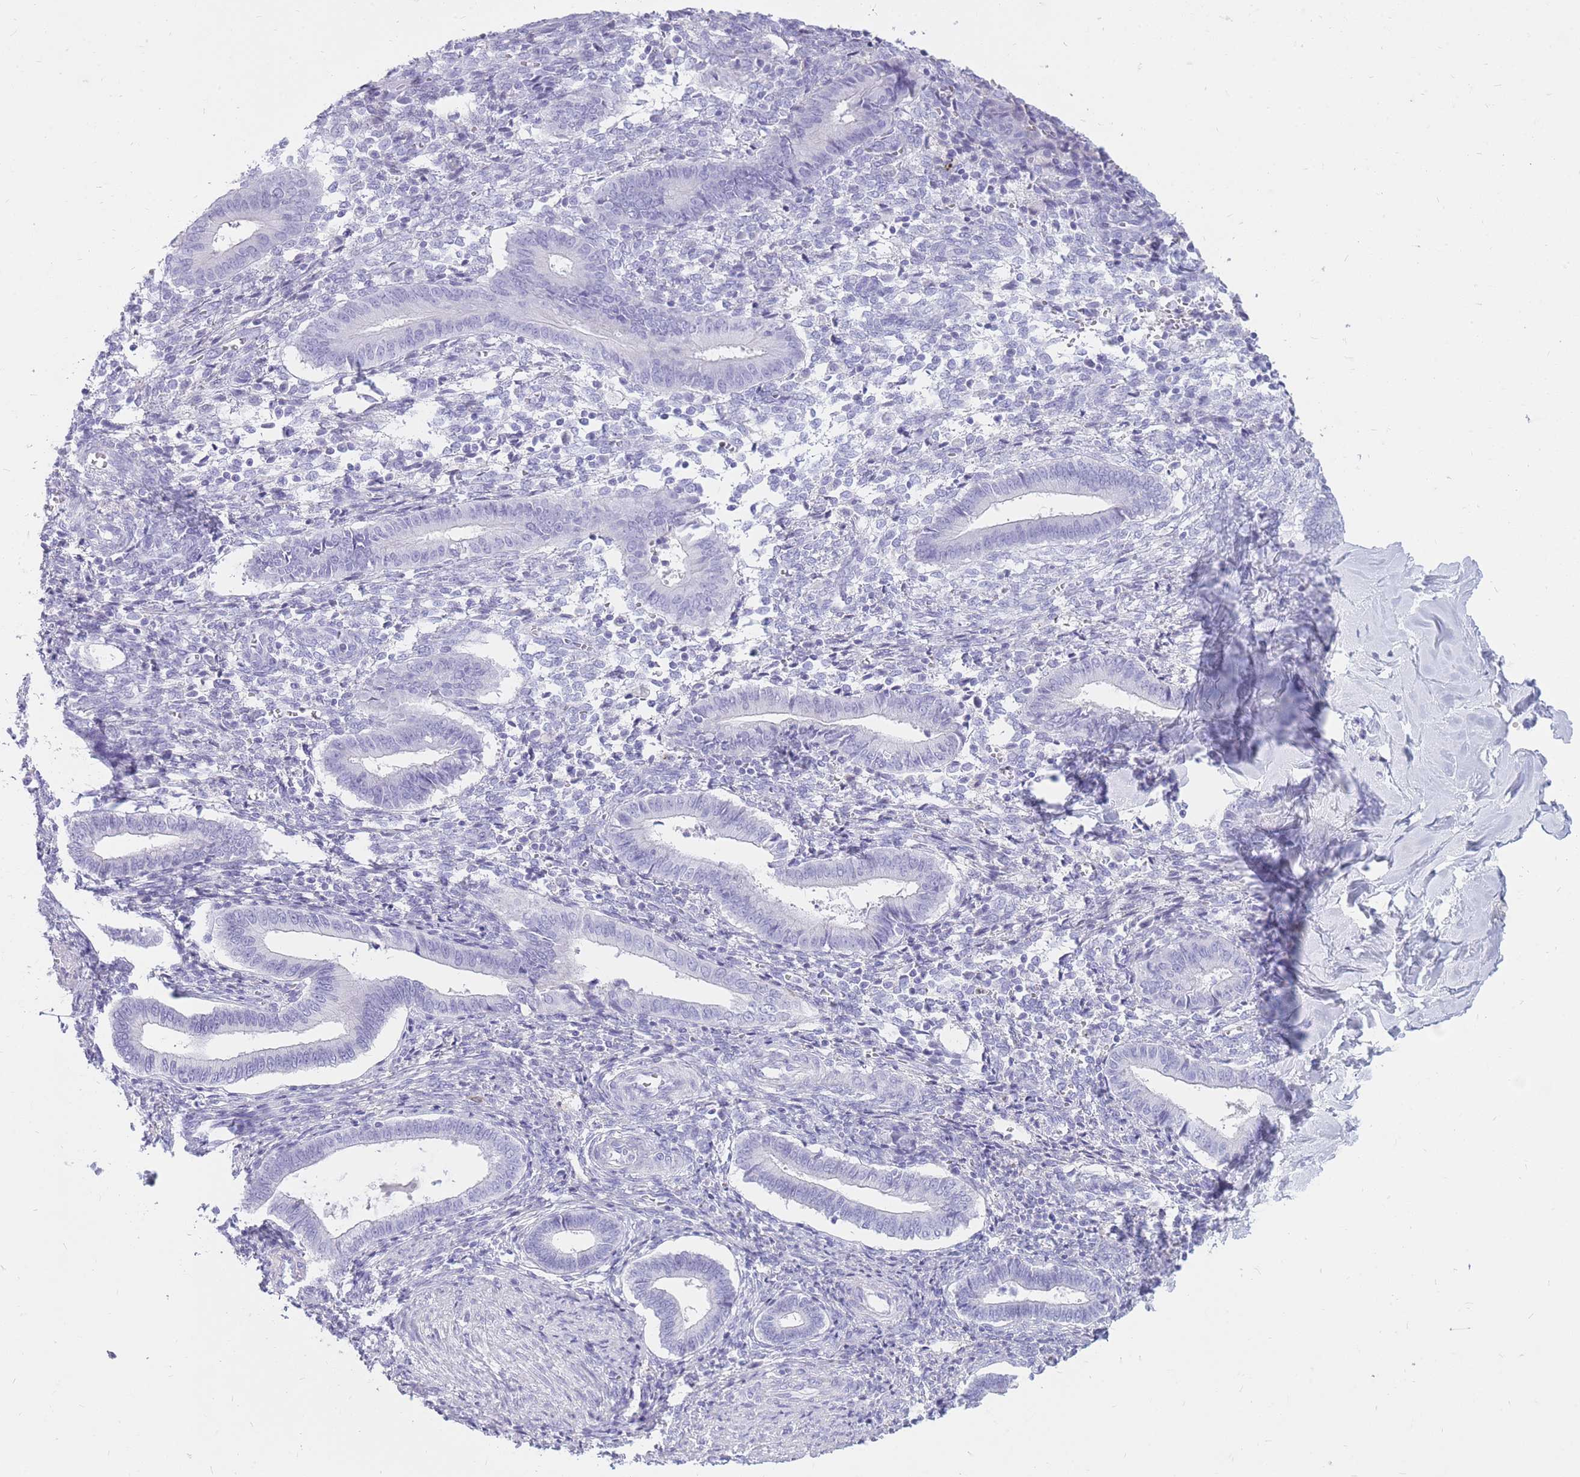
{"staining": {"intensity": "negative", "quantity": "none", "location": "none"}, "tissue": "endometrium", "cell_type": "Cells in endometrial stroma", "image_type": "normal", "snomed": [{"axis": "morphology", "description": "Normal tissue, NOS"}, {"axis": "topography", "description": "Other"}, {"axis": "topography", "description": "Endometrium"}], "caption": "This is a photomicrograph of IHC staining of unremarkable endometrium, which shows no expression in cells in endometrial stroma.", "gene": "ZFP37", "patient": {"sex": "female", "age": 44}}